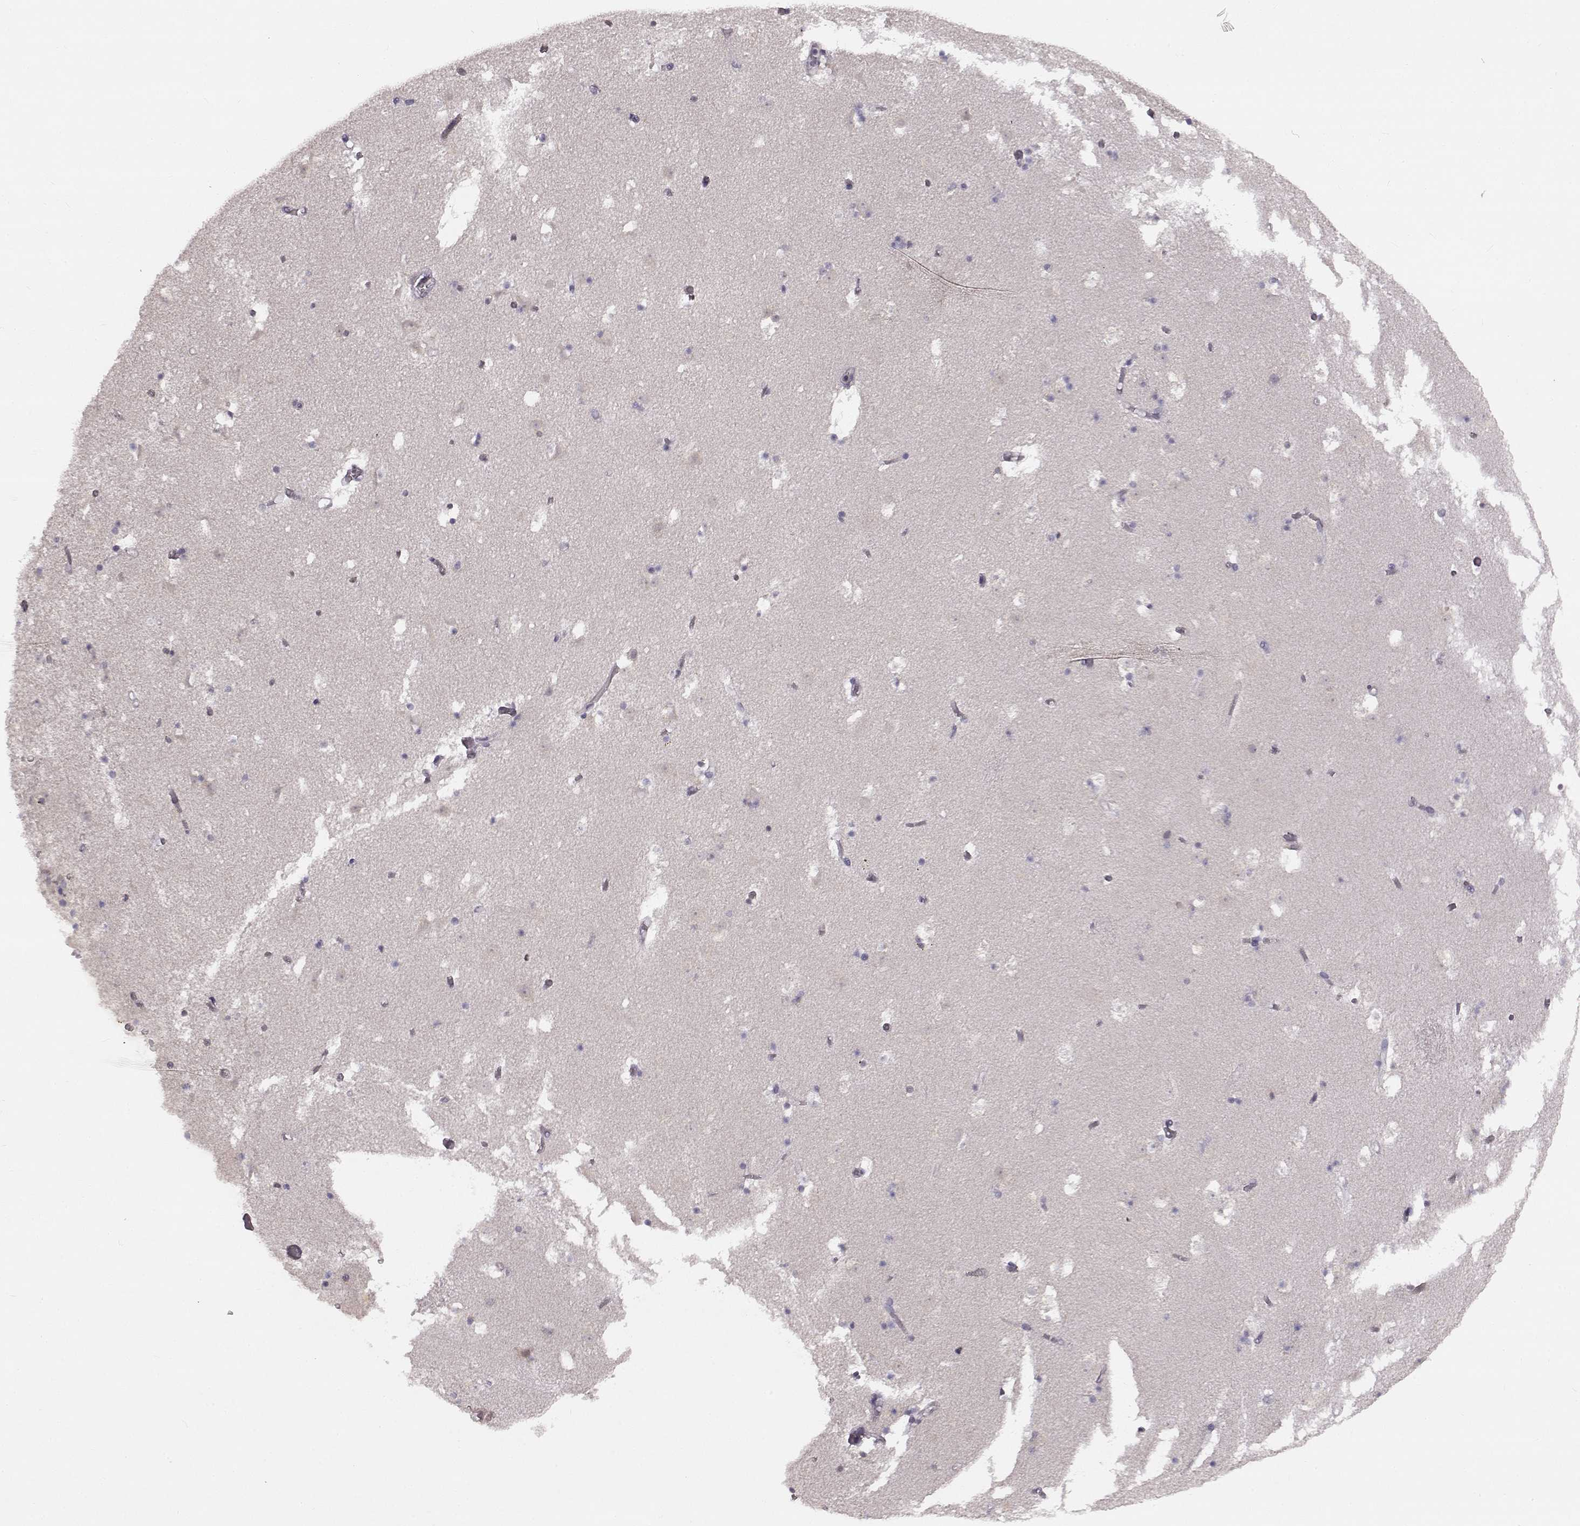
{"staining": {"intensity": "negative", "quantity": "none", "location": "none"}, "tissue": "caudate", "cell_type": "Glial cells", "image_type": "normal", "snomed": [{"axis": "morphology", "description": "Normal tissue, NOS"}, {"axis": "topography", "description": "Lateral ventricle wall"}], "caption": "Image shows no significant protein staining in glial cells of normal caudate. (Immunohistochemistry, brightfield microscopy, high magnification).", "gene": "SPAG17", "patient": {"sex": "female", "age": 42}}